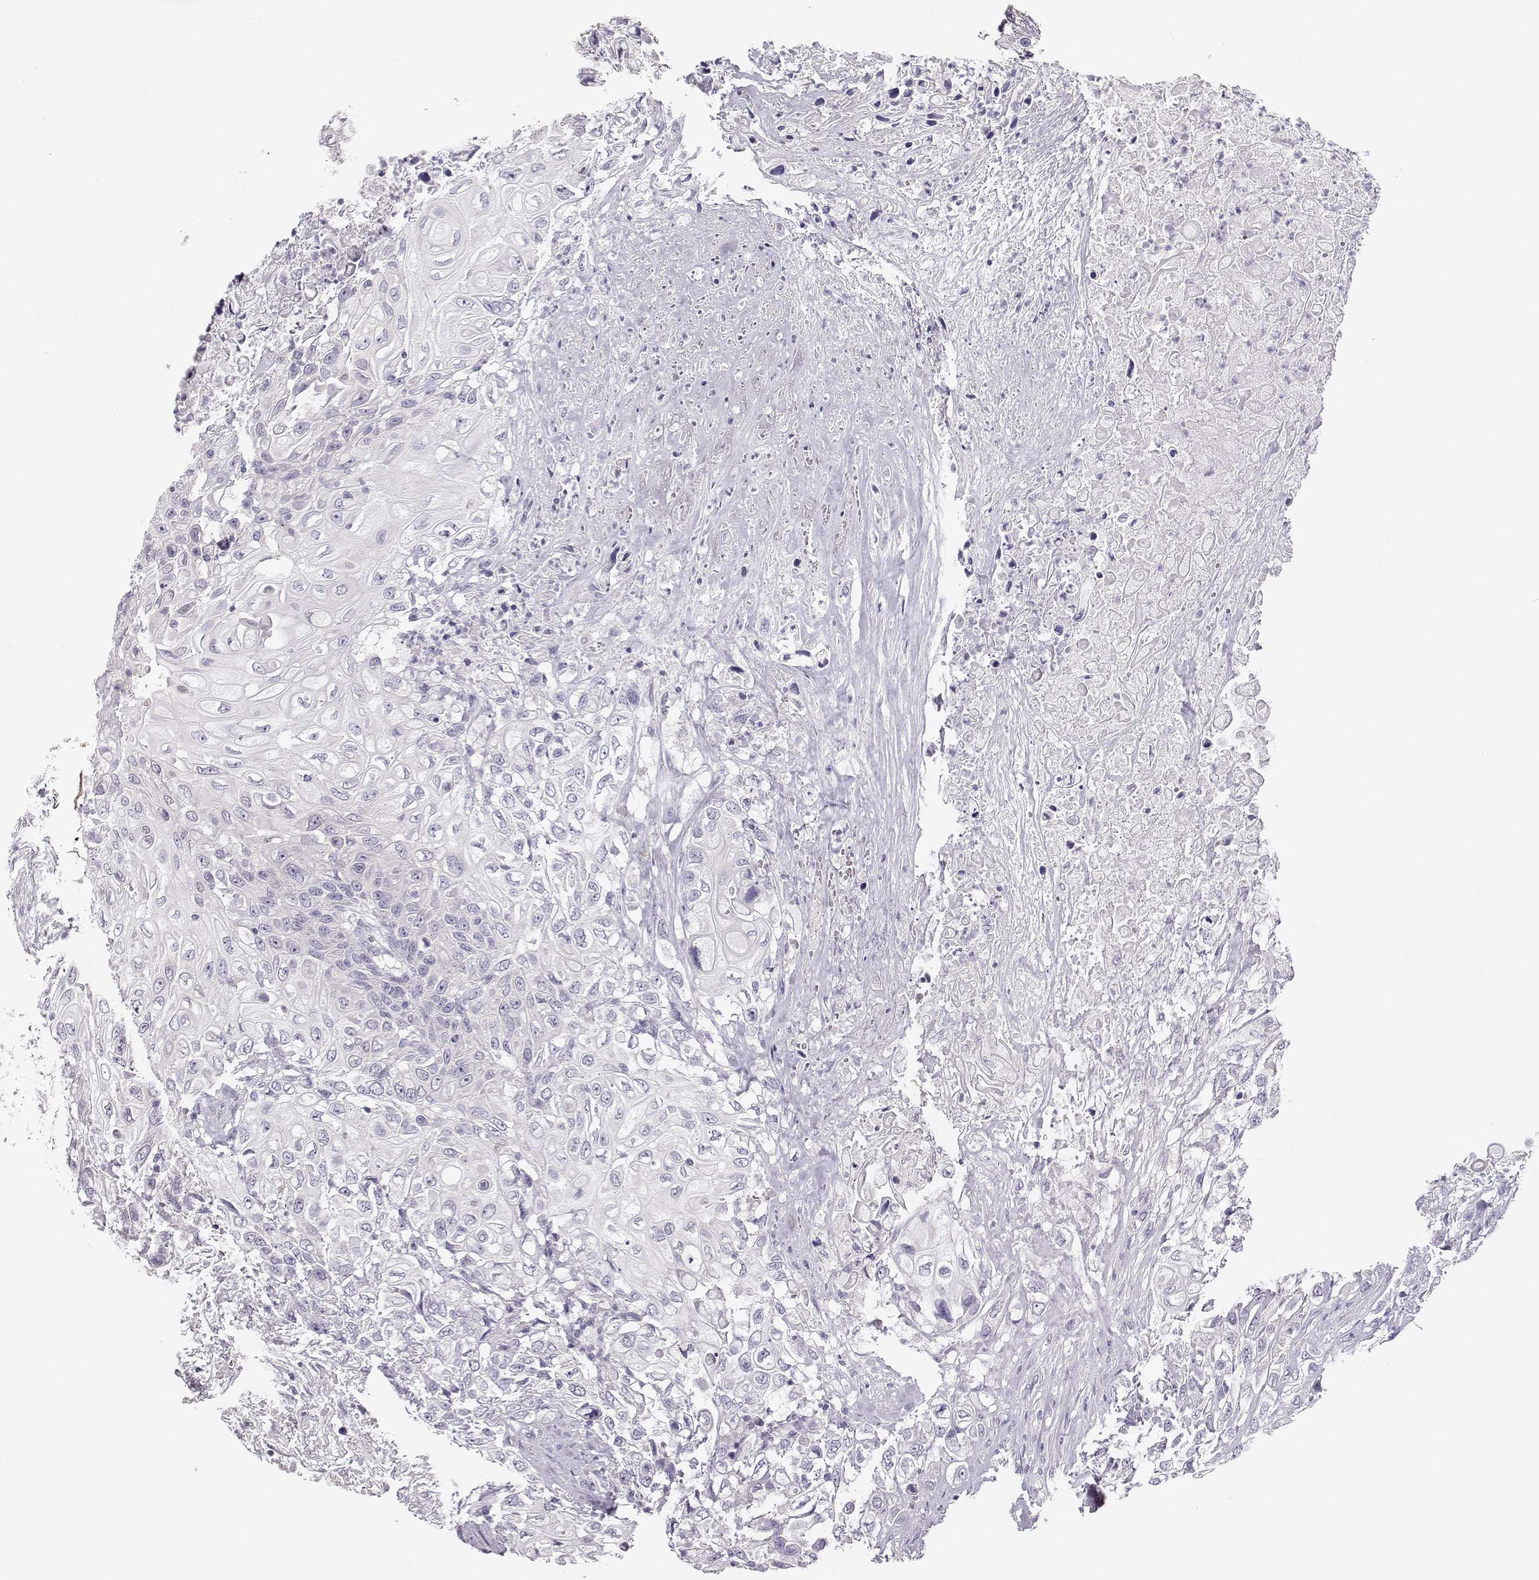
{"staining": {"intensity": "negative", "quantity": "none", "location": "none"}, "tissue": "urothelial cancer", "cell_type": "Tumor cells", "image_type": "cancer", "snomed": [{"axis": "morphology", "description": "Urothelial carcinoma, High grade"}, {"axis": "topography", "description": "Urinary bladder"}], "caption": "Urothelial carcinoma (high-grade) was stained to show a protein in brown. There is no significant expression in tumor cells.", "gene": "GLIPR1L2", "patient": {"sex": "female", "age": 56}}